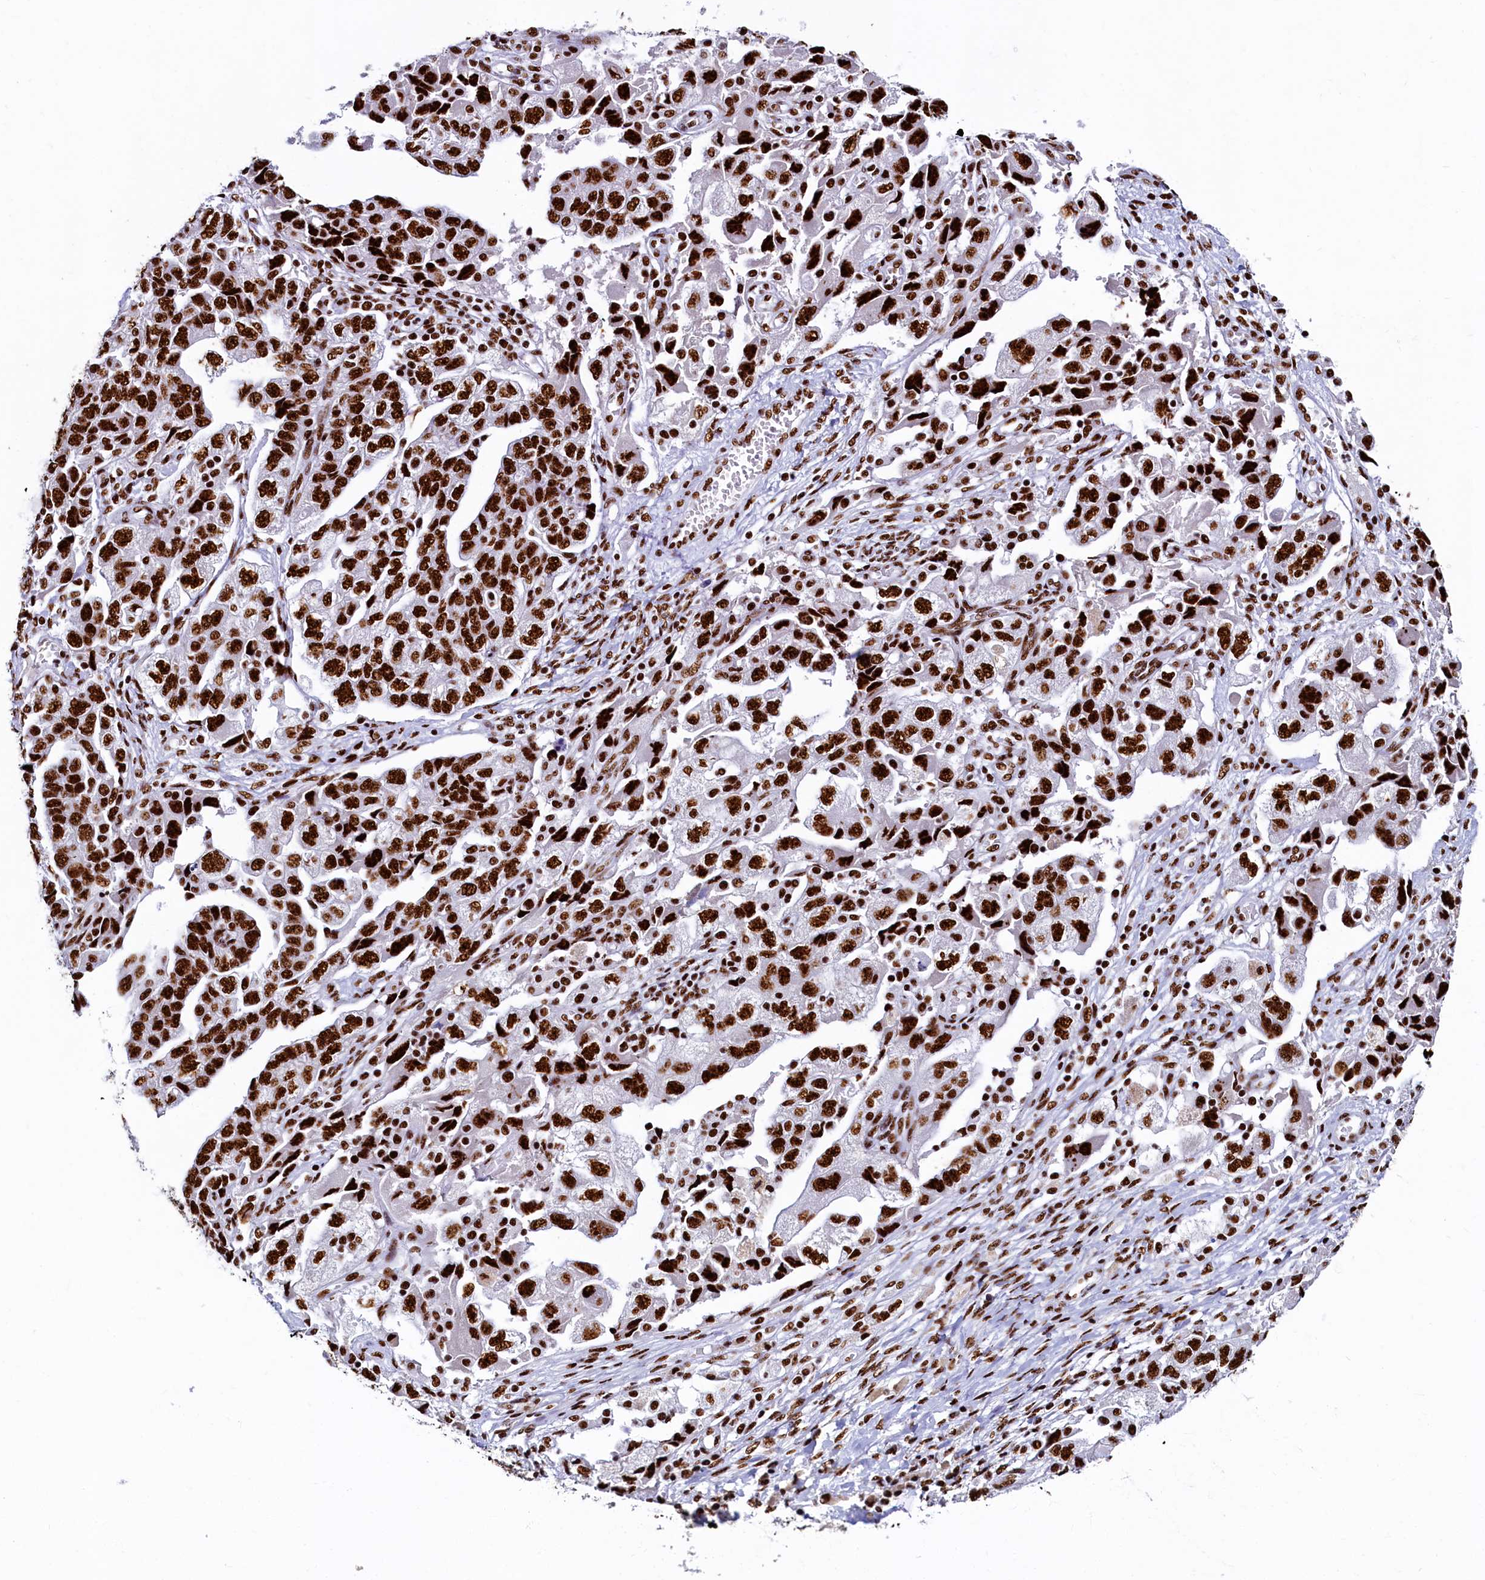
{"staining": {"intensity": "strong", "quantity": ">75%", "location": "nuclear"}, "tissue": "ovarian cancer", "cell_type": "Tumor cells", "image_type": "cancer", "snomed": [{"axis": "morphology", "description": "Carcinoma, NOS"}, {"axis": "morphology", "description": "Cystadenocarcinoma, serous, NOS"}, {"axis": "topography", "description": "Ovary"}], "caption": "The immunohistochemical stain highlights strong nuclear expression in tumor cells of ovarian serous cystadenocarcinoma tissue. The protein of interest is shown in brown color, while the nuclei are stained blue.", "gene": "SRRM2", "patient": {"sex": "female", "age": 69}}